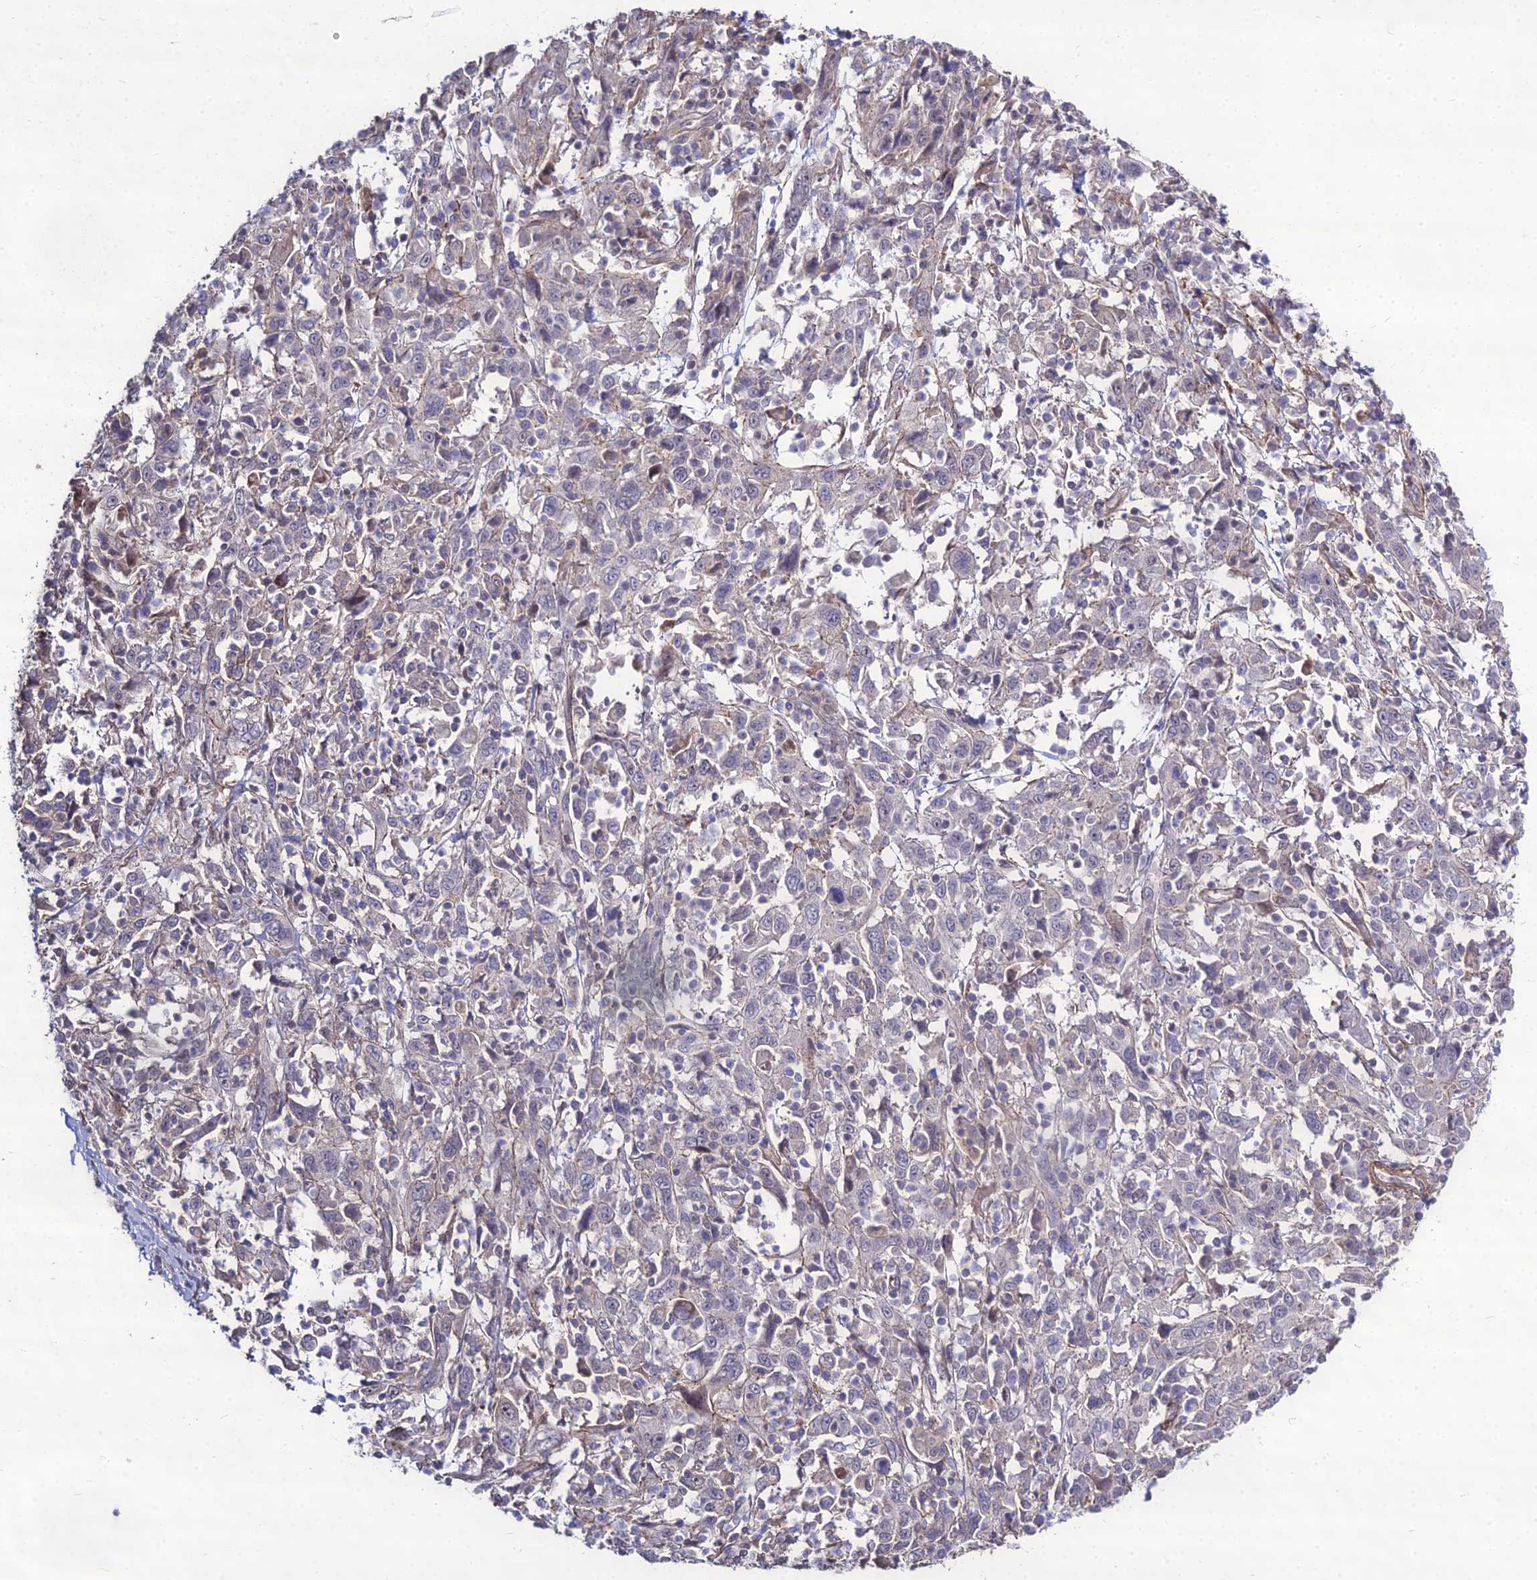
{"staining": {"intensity": "negative", "quantity": "none", "location": "none"}, "tissue": "cervical cancer", "cell_type": "Tumor cells", "image_type": "cancer", "snomed": [{"axis": "morphology", "description": "Squamous cell carcinoma, NOS"}, {"axis": "topography", "description": "Cervix"}], "caption": "A high-resolution photomicrograph shows immunohistochemistry (IHC) staining of squamous cell carcinoma (cervical), which demonstrates no significant staining in tumor cells.", "gene": "TSPYL2", "patient": {"sex": "female", "age": 46}}